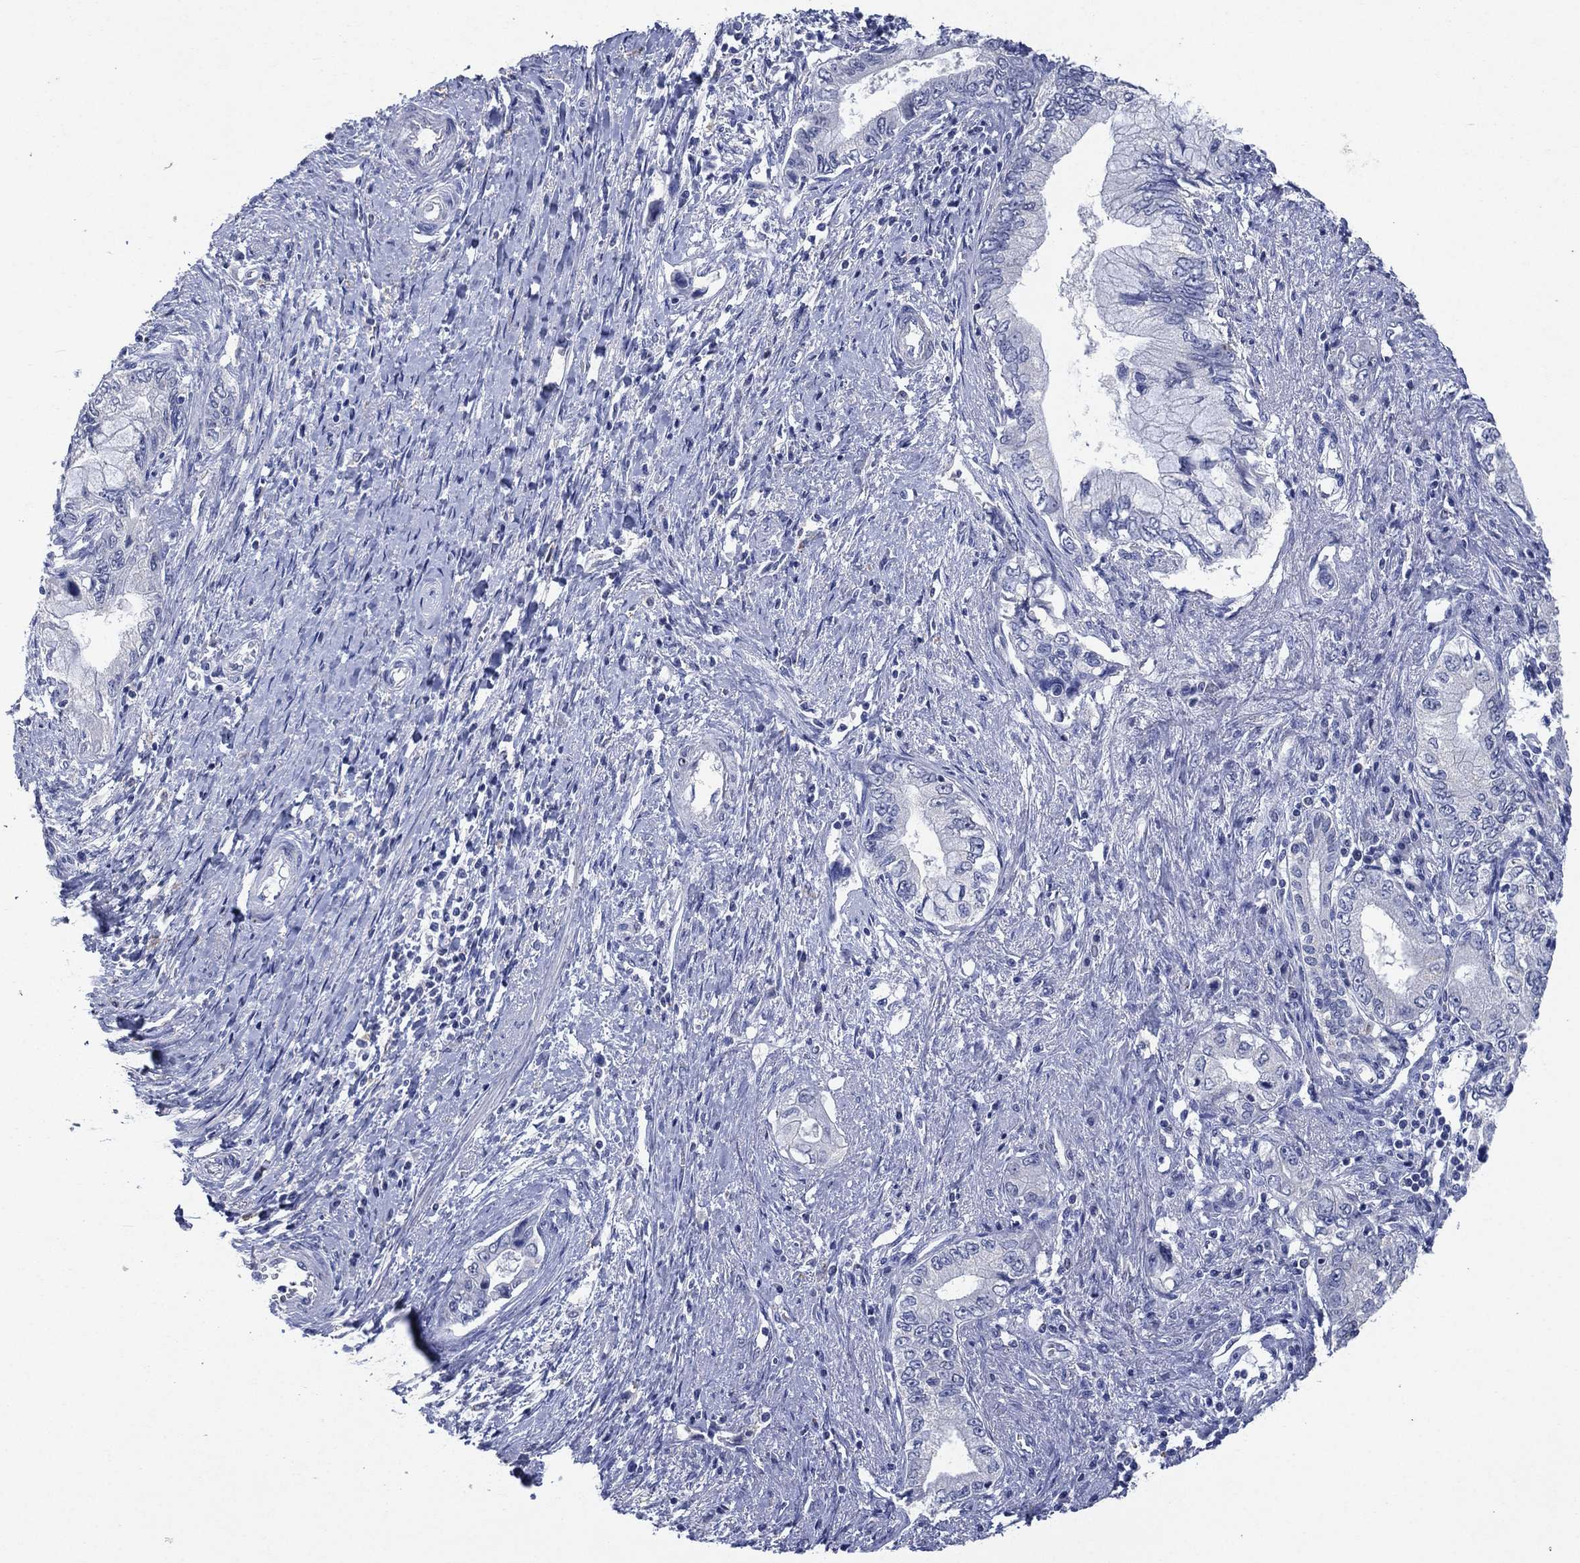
{"staining": {"intensity": "negative", "quantity": "none", "location": "none"}, "tissue": "pancreatic cancer", "cell_type": "Tumor cells", "image_type": "cancer", "snomed": [{"axis": "morphology", "description": "Adenocarcinoma, NOS"}, {"axis": "topography", "description": "Pancreas"}], "caption": "The IHC histopathology image has no significant staining in tumor cells of pancreatic cancer (adenocarcinoma) tissue.", "gene": "FSCN2", "patient": {"sex": "female", "age": 73}}